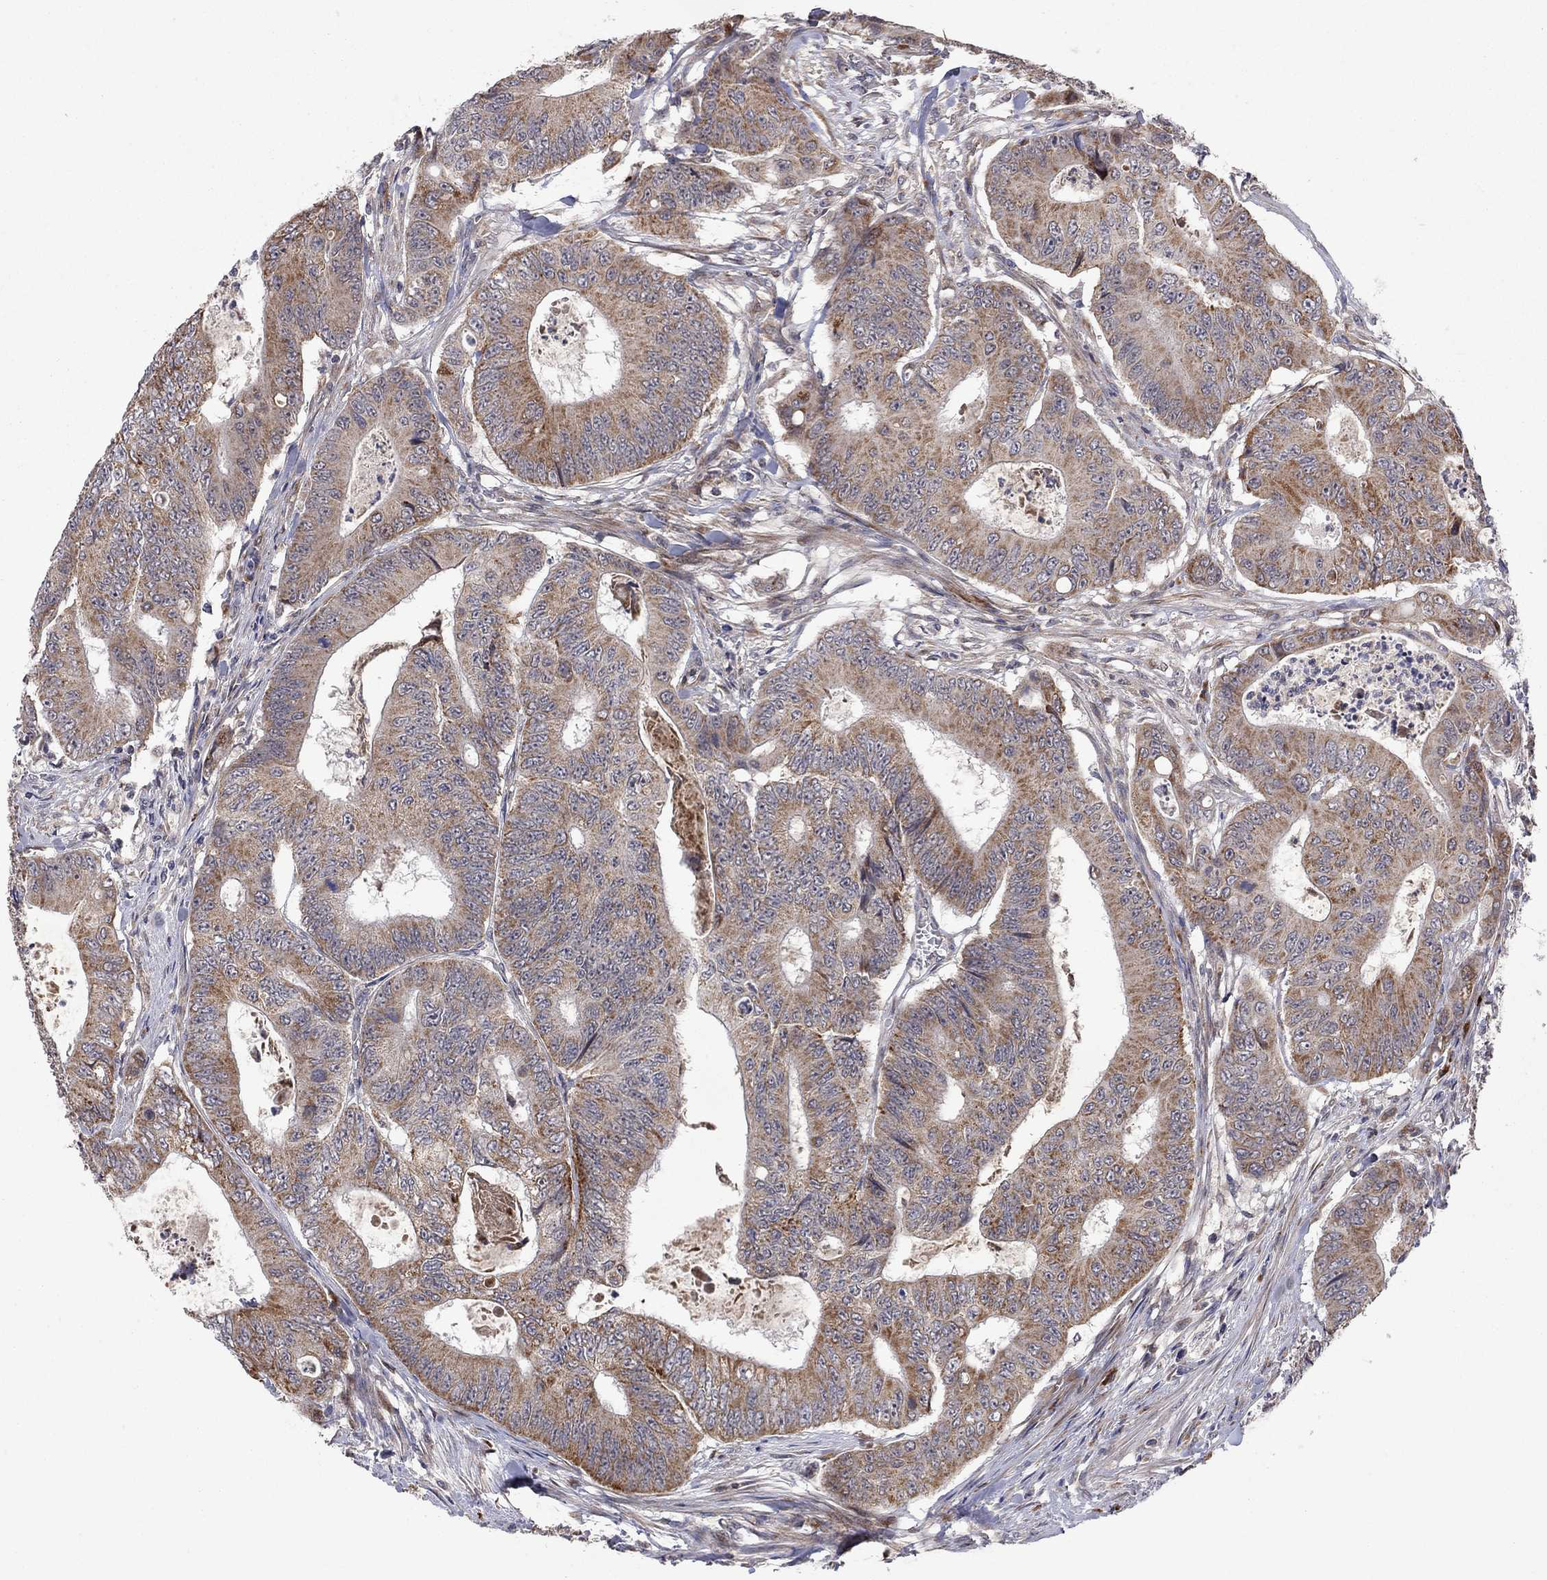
{"staining": {"intensity": "moderate", "quantity": "25%-75%", "location": "cytoplasmic/membranous"}, "tissue": "colorectal cancer", "cell_type": "Tumor cells", "image_type": "cancer", "snomed": [{"axis": "morphology", "description": "Adenocarcinoma, NOS"}, {"axis": "topography", "description": "Colon"}], "caption": "Moderate cytoplasmic/membranous protein positivity is present in about 25%-75% of tumor cells in colorectal cancer.", "gene": "IDS", "patient": {"sex": "female", "age": 48}}